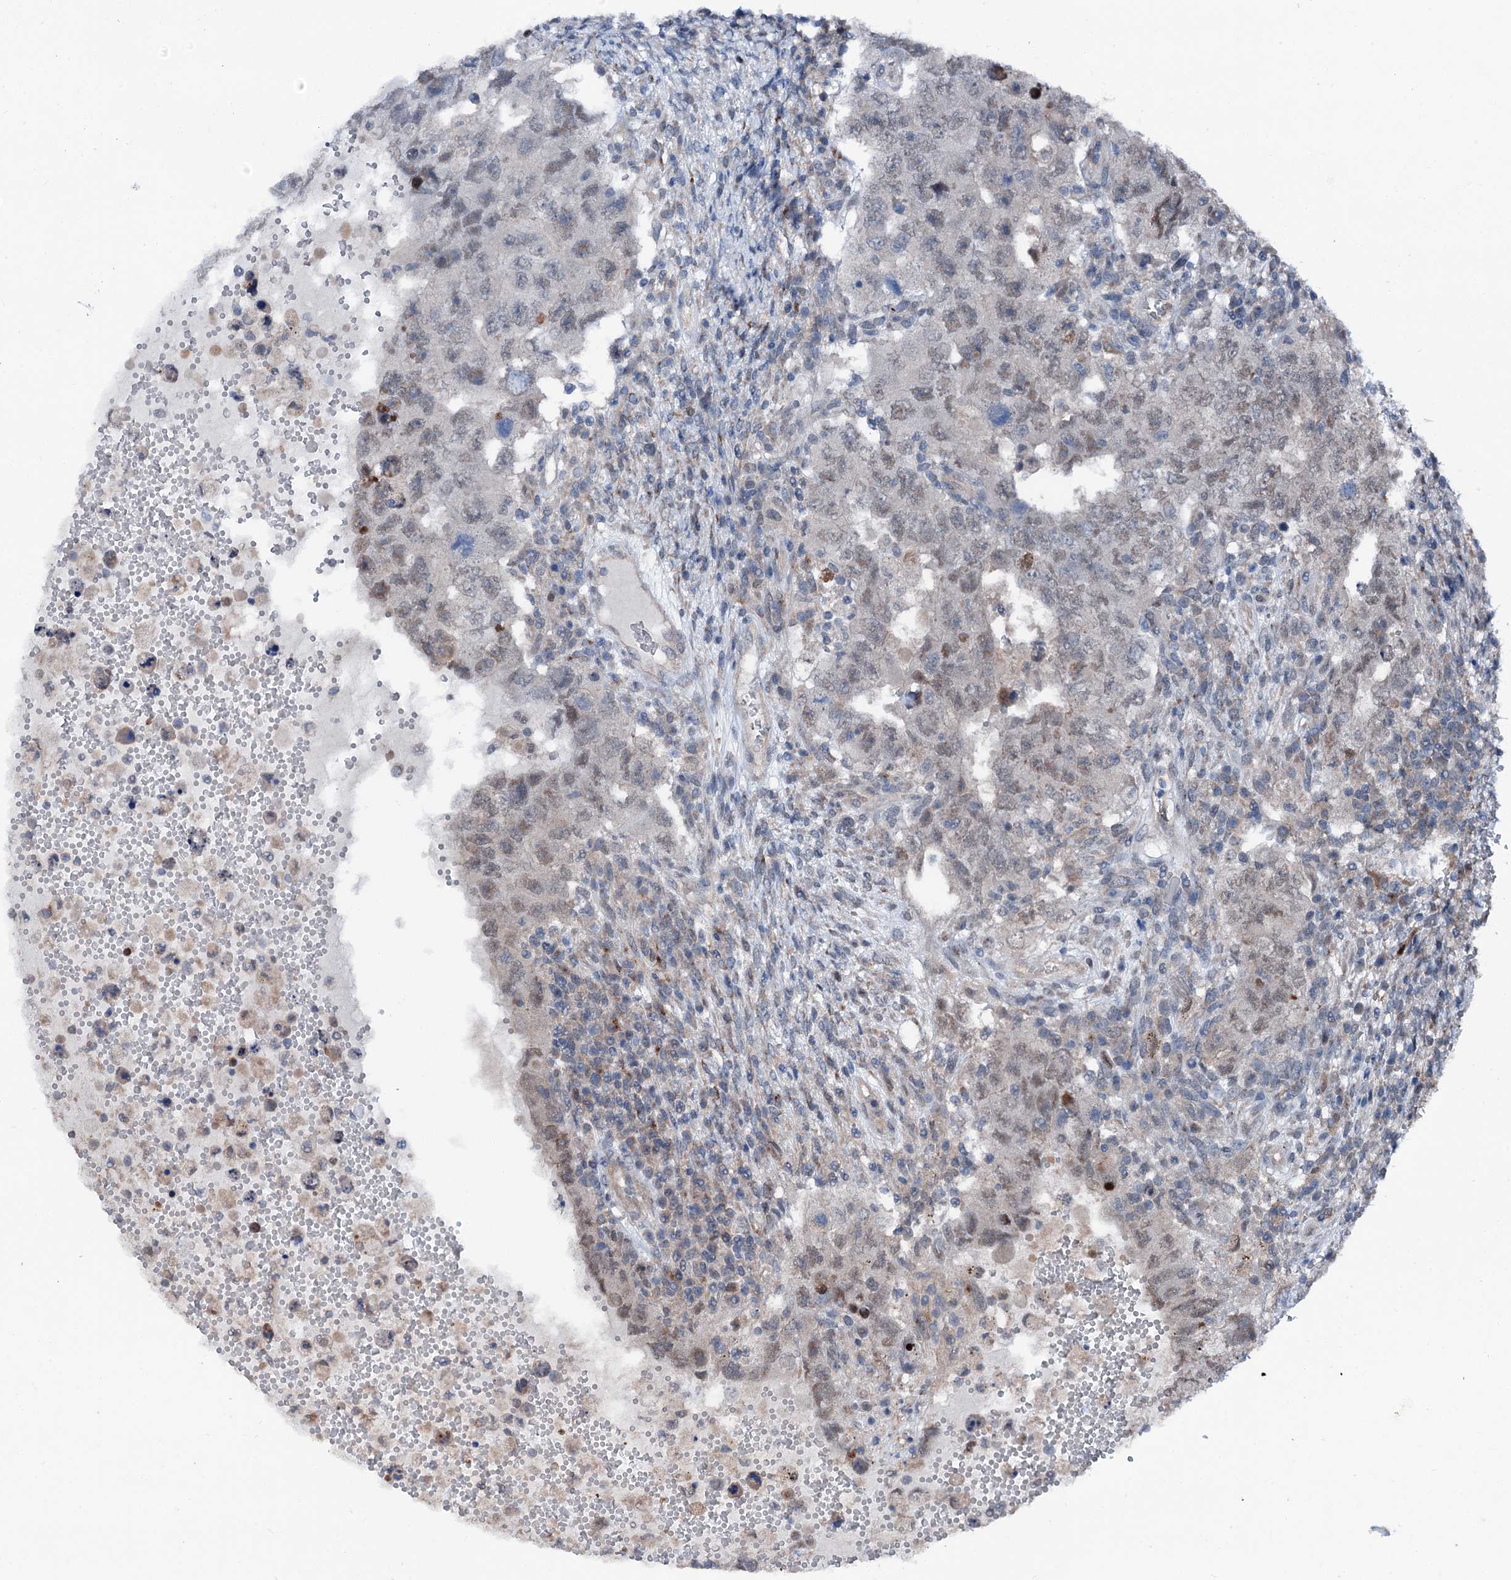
{"staining": {"intensity": "weak", "quantity": "25%-75%", "location": "nuclear"}, "tissue": "testis cancer", "cell_type": "Tumor cells", "image_type": "cancer", "snomed": [{"axis": "morphology", "description": "Carcinoma, Embryonal, NOS"}, {"axis": "topography", "description": "Testis"}], "caption": "About 25%-75% of tumor cells in testis cancer show weak nuclear protein positivity as visualized by brown immunohistochemical staining.", "gene": "PSMD13", "patient": {"sex": "male", "age": 26}}